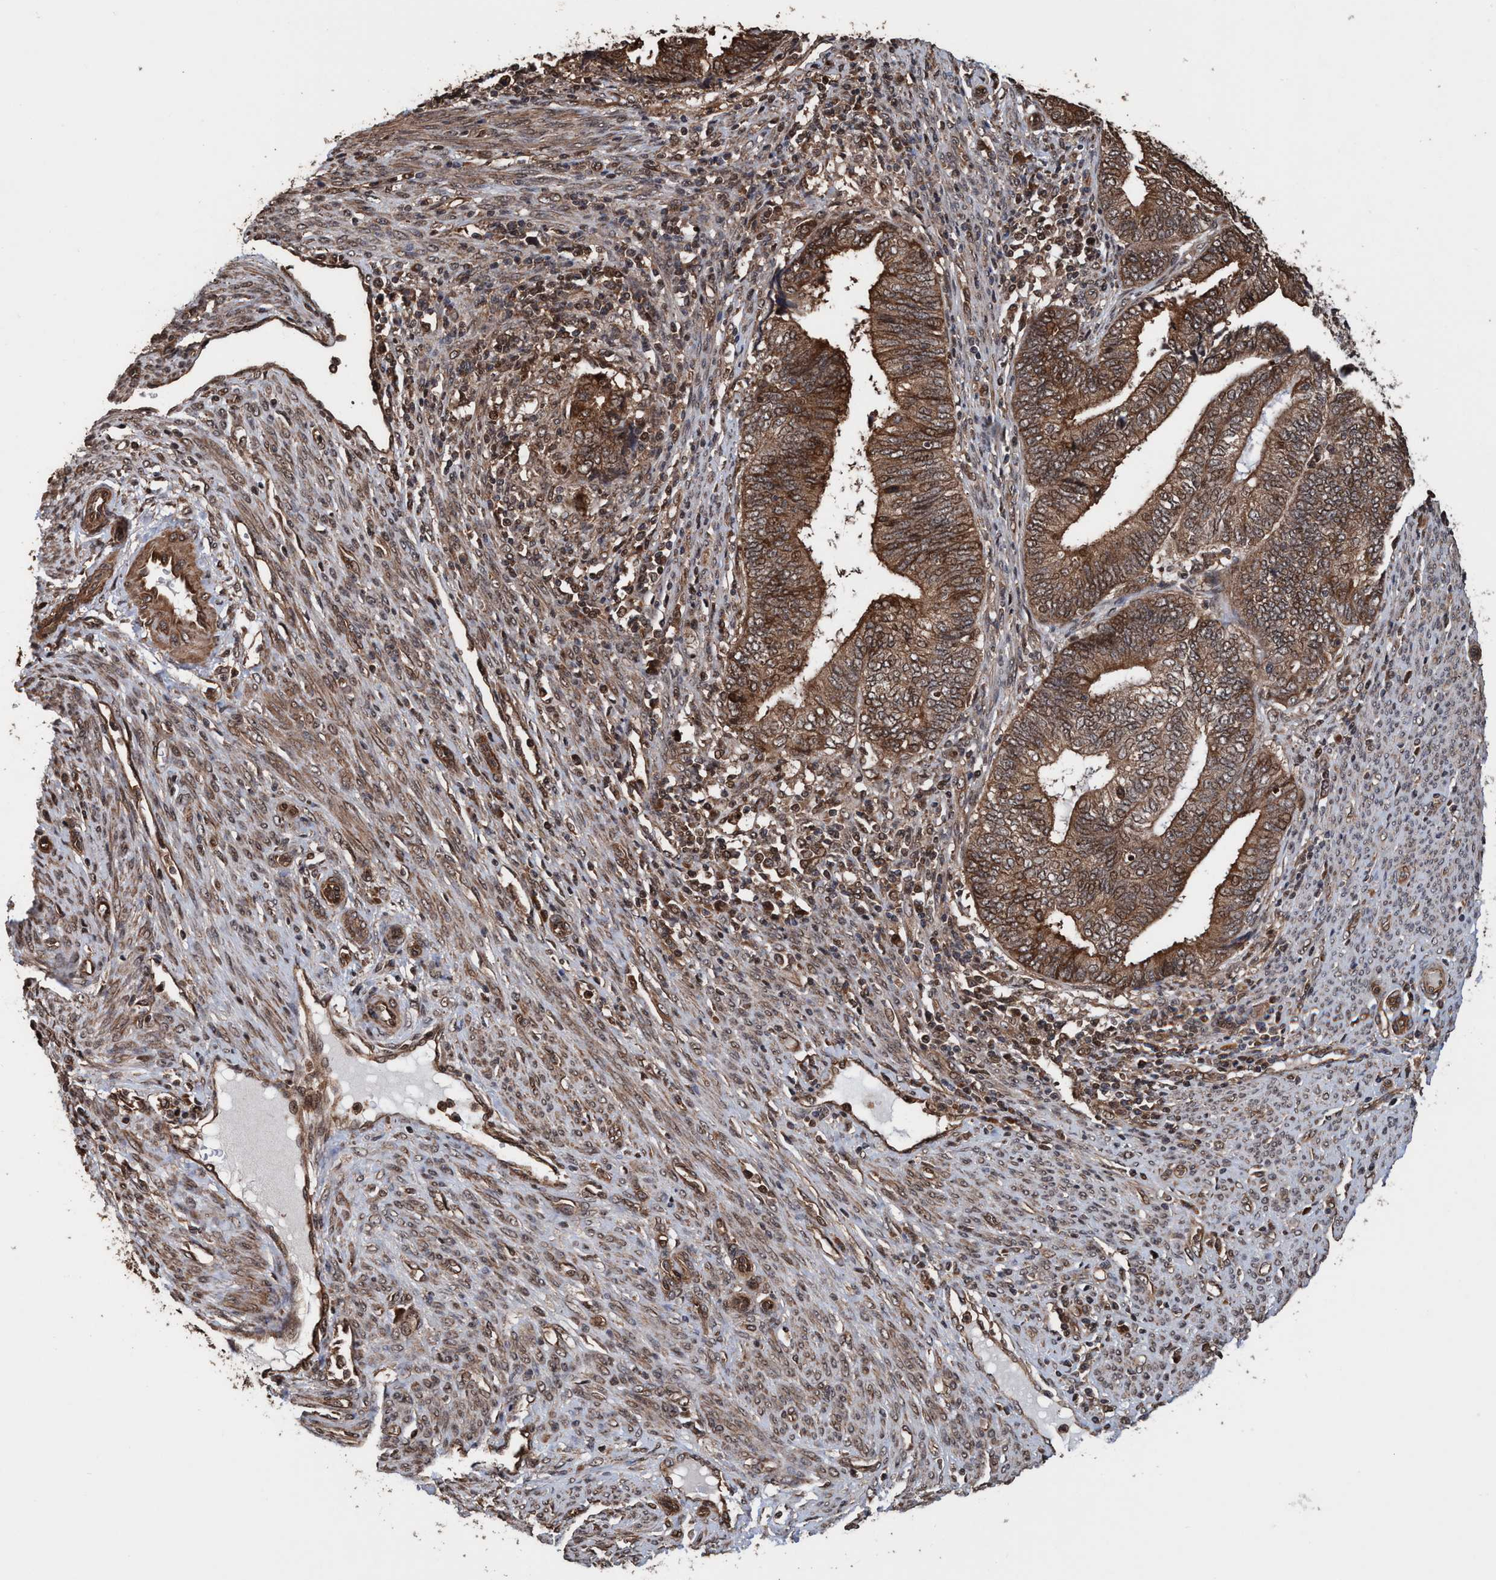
{"staining": {"intensity": "moderate", "quantity": ">75%", "location": "cytoplasmic/membranous,nuclear"}, "tissue": "endometrial cancer", "cell_type": "Tumor cells", "image_type": "cancer", "snomed": [{"axis": "morphology", "description": "Adenocarcinoma, NOS"}, {"axis": "topography", "description": "Uterus"}, {"axis": "topography", "description": "Endometrium"}], "caption": "IHC (DAB (3,3'-diaminobenzidine)) staining of human endometrial cancer displays moderate cytoplasmic/membranous and nuclear protein expression in approximately >75% of tumor cells.", "gene": "TRPC7", "patient": {"sex": "female", "age": 70}}